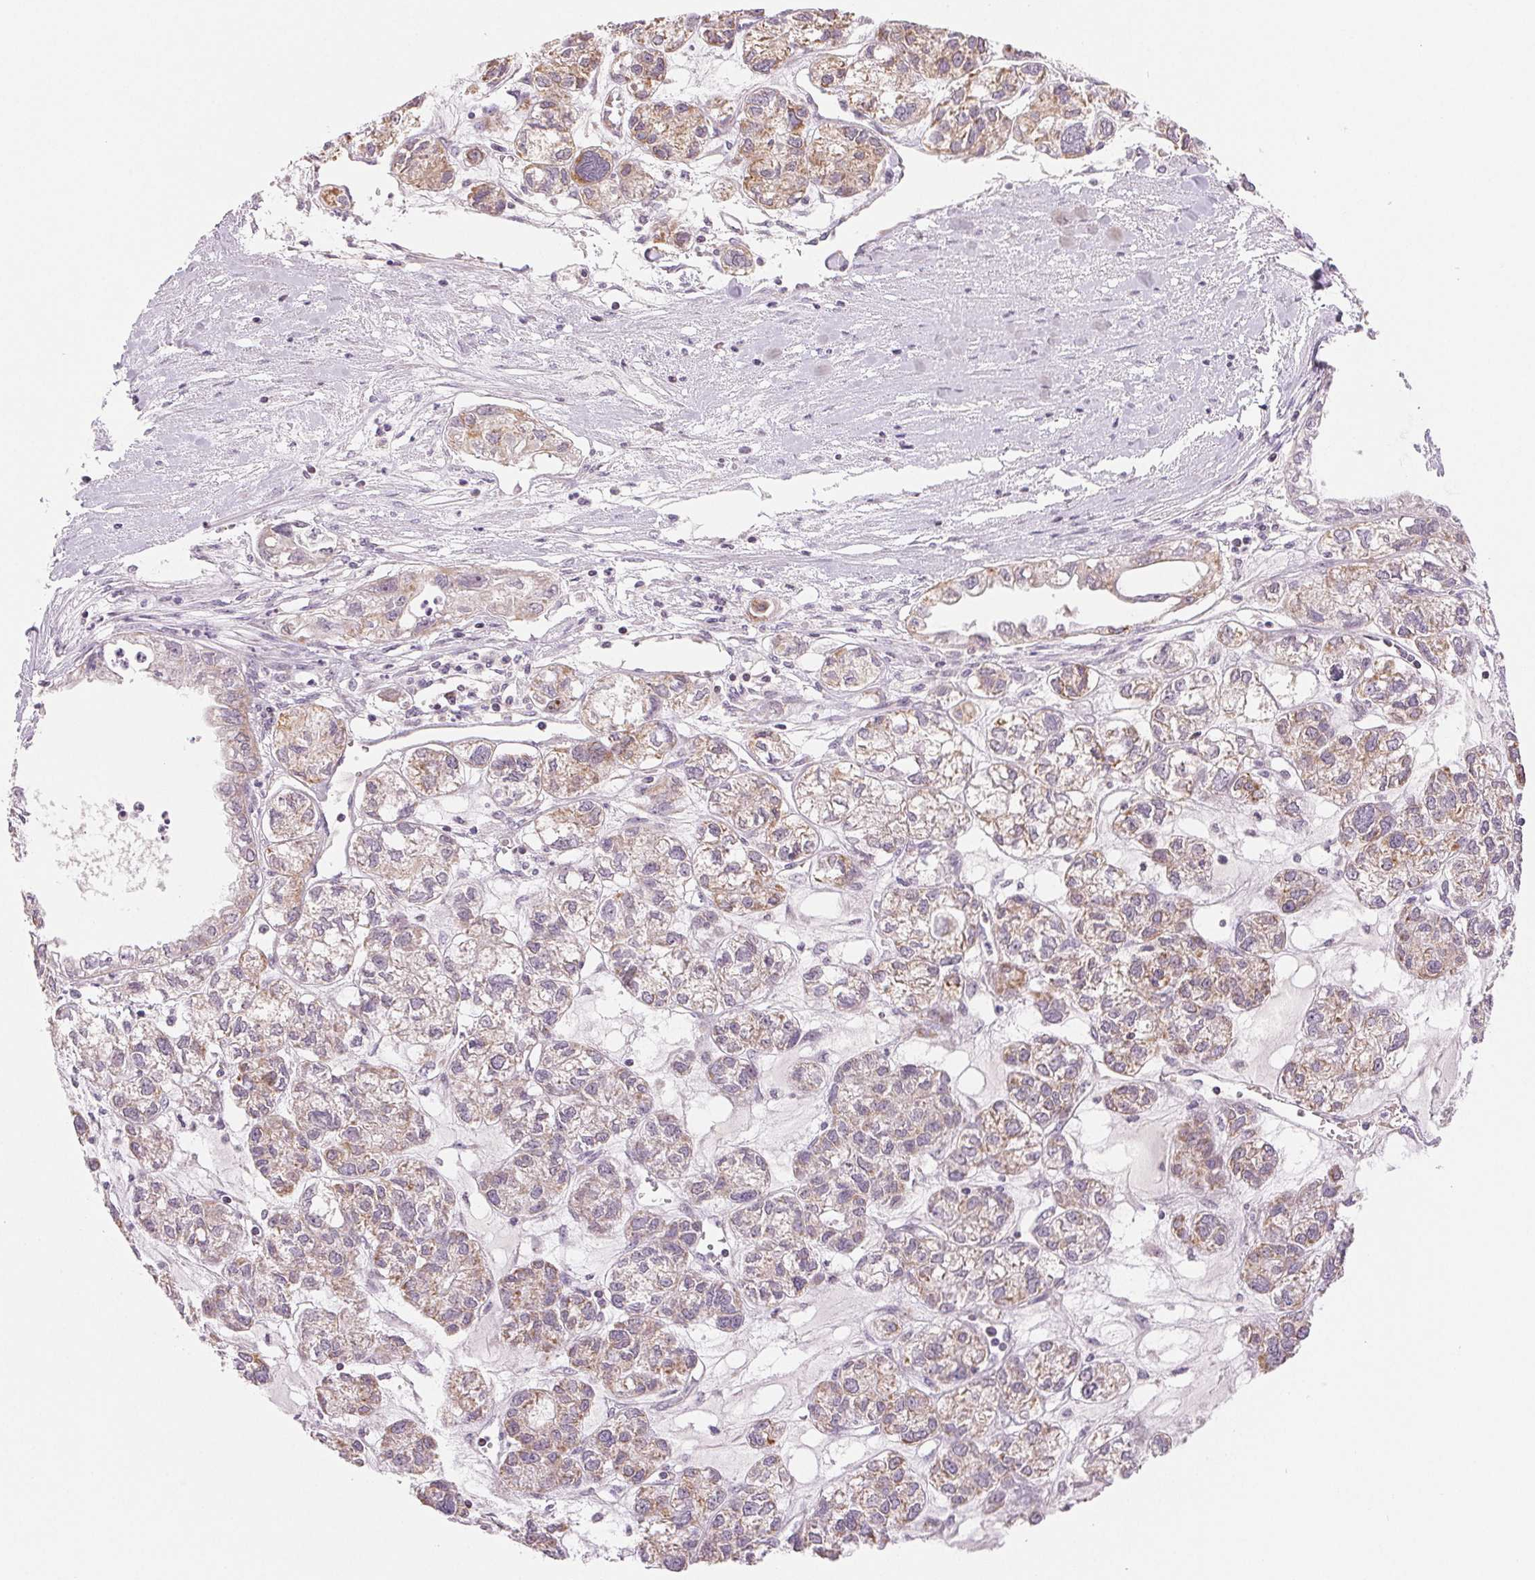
{"staining": {"intensity": "weak", "quantity": "<25%", "location": "cytoplasmic/membranous"}, "tissue": "ovarian cancer", "cell_type": "Tumor cells", "image_type": "cancer", "snomed": [{"axis": "morphology", "description": "Carcinoma, endometroid"}, {"axis": "topography", "description": "Ovary"}], "caption": "High power microscopy photomicrograph of an immunohistochemistry (IHC) micrograph of ovarian endometroid carcinoma, revealing no significant staining in tumor cells.", "gene": "HINT2", "patient": {"sex": "female", "age": 64}}